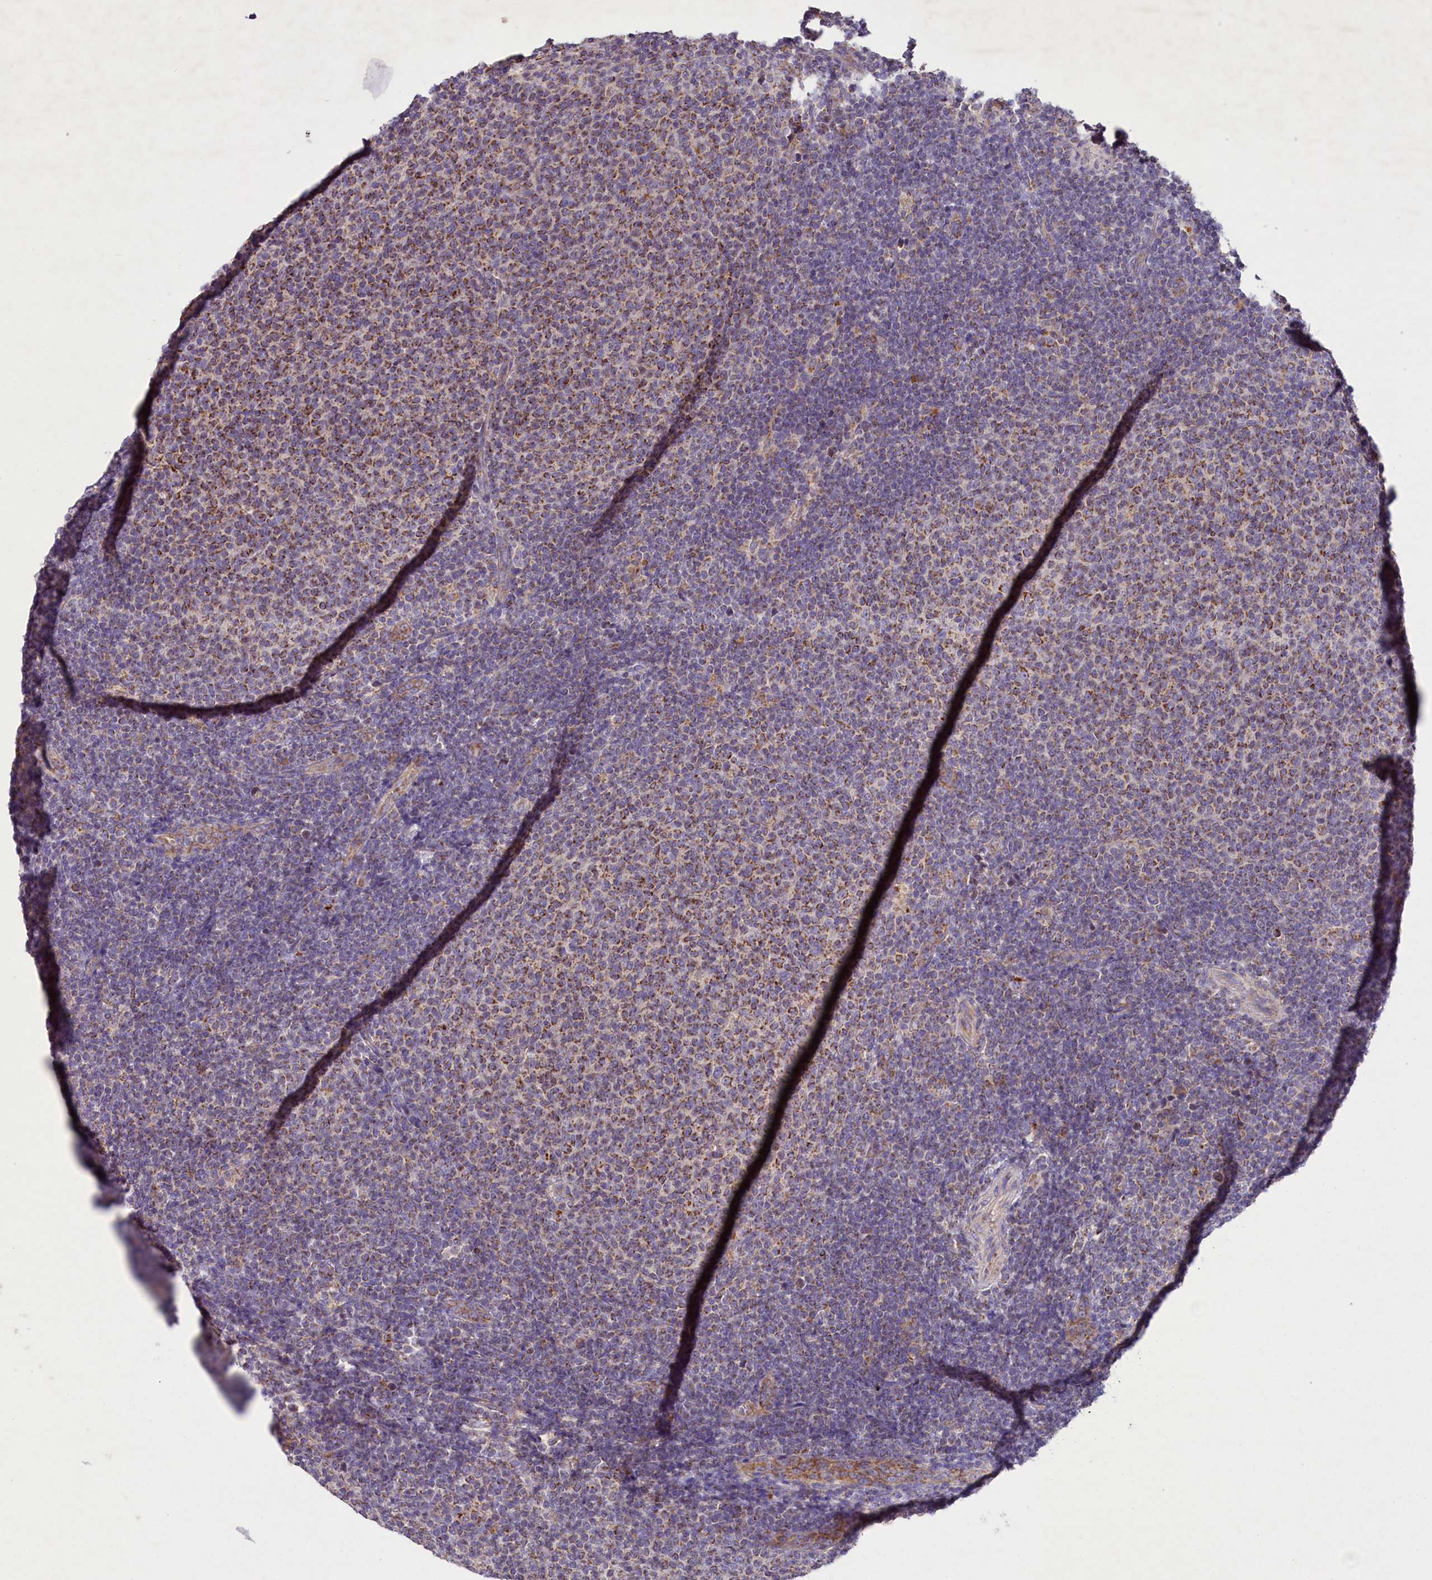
{"staining": {"intensity": "moderate", "quantity": ">75%", "location": "cytoplasmic/membranous"}, "tissue": "lymphoma", "cell_type": "Tumor cells", "image_type": "cancer", "snomed": [{"axis": "morphology", "description": "Malignant lymphoma, non-Hodgkin's type, Low grade"}, {"axis": "topography", "description": "Lymph node"}], "caption": "IHC of low-grade malignant lymphoma, non-Hodgkin's type displays medium levels of moderate cytoplasmic/membranous staining in approximately >75% of tumor cells.", "gene": "PMPCB", "patient": {"sex": "male", "age": 66}}